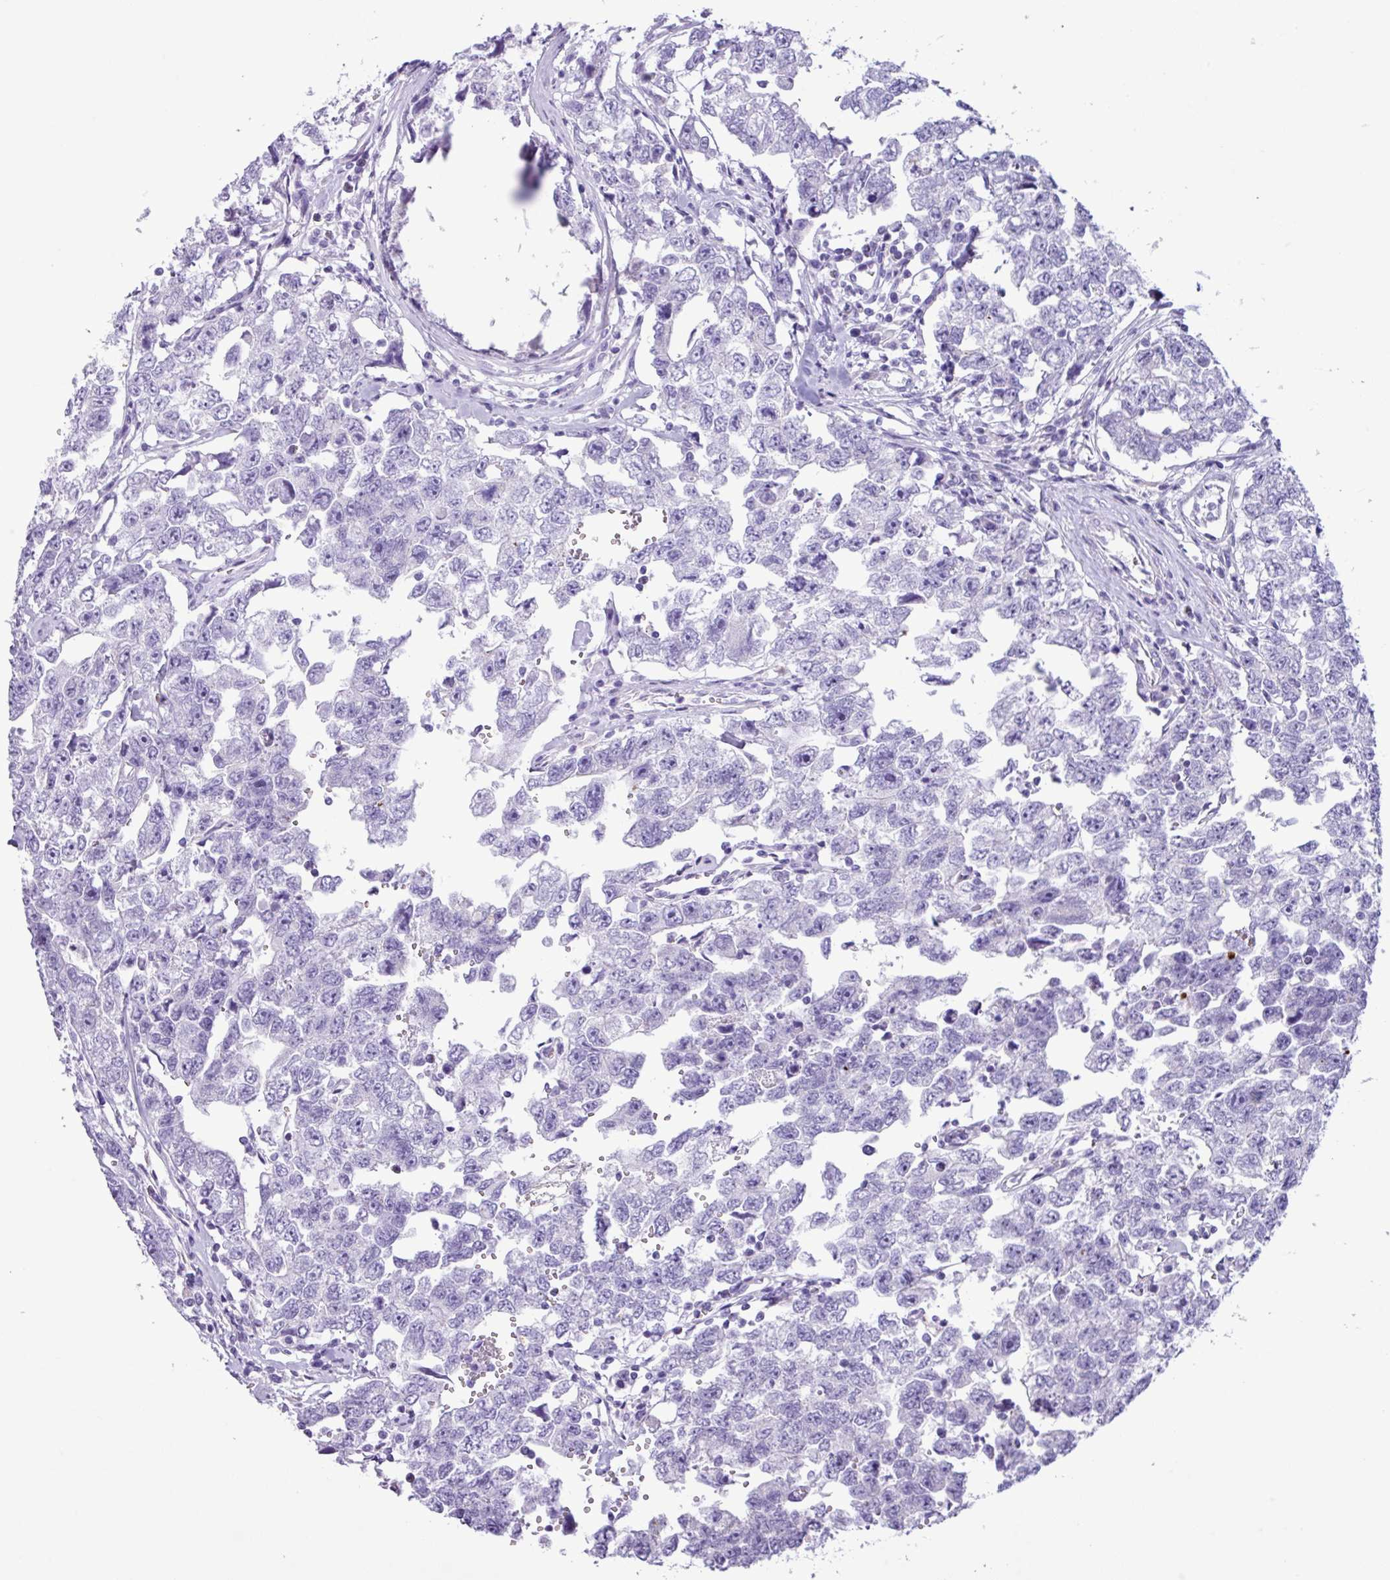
{"staining": {"intensity": "negative", "quantity": "none", "location": "none"}, "tissue": "testis cancer", "cell_type": "Tumor cells", "image_type": "cancer", "snomed": [{"axis": "morphology", "description": "Carcinoma, Embryonal, NOS"}, {"axis": "topography", "description": "Testis"}], "caption": "This micrograph is of testis cancer (embryonal carcinoma) stained with IHC to label a protein in brown with the nuclei are counter-stained blue. There is no staining in tumor cells. The staining was performed using DAB to visualize the protein expression in brown, while the nuclei were stained in blue with hematoxylin (Magnification: 20x).", "gene": "AGO3", "patient": {"sex": "male", "age": 22}}